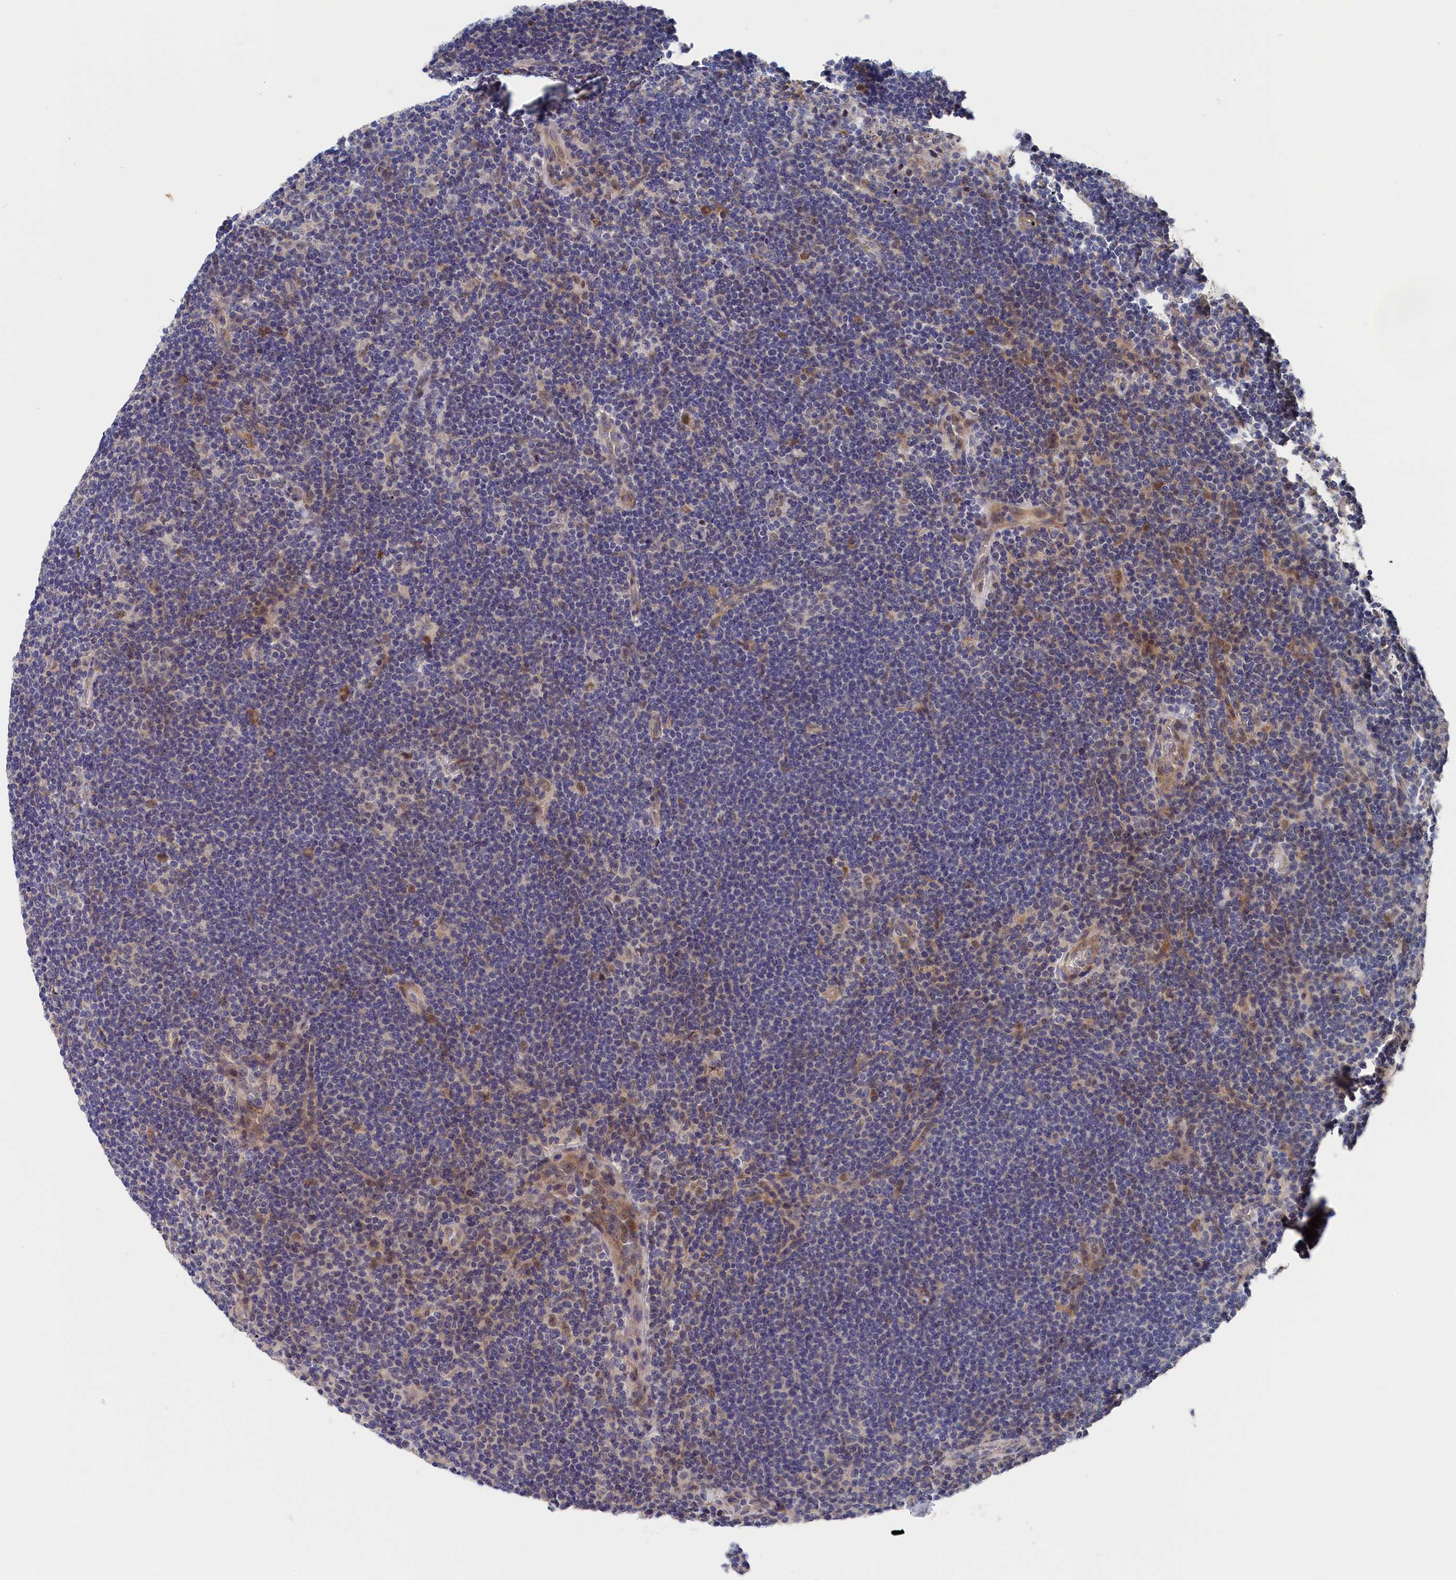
{"staining": {"intensity": "negative", "quantity": "none", "location": "none"}, "tissue": "lymphoma", "cell_type": "Tumor cells", "image_type": "cancer", "snomed": [{"axis": "morphology", "description": "Hodgkin's disease, NOS"}, {"axis": "topography", "description": "Lymph node"}], "caption": "An IHC photomicrograph of Hodgkin's disease is shown. There is no staining in tumor cells of Hodgkin's disease. (Stains: DAB (3,3'-diaminobenzidine) immunohistochemistry (IHC) with hematoxylin counter stain, Microscopy: brightfield microscopy at high magnification).", "gene": "CYB5D2", "patient": {"sex": "female", "age": 57}}